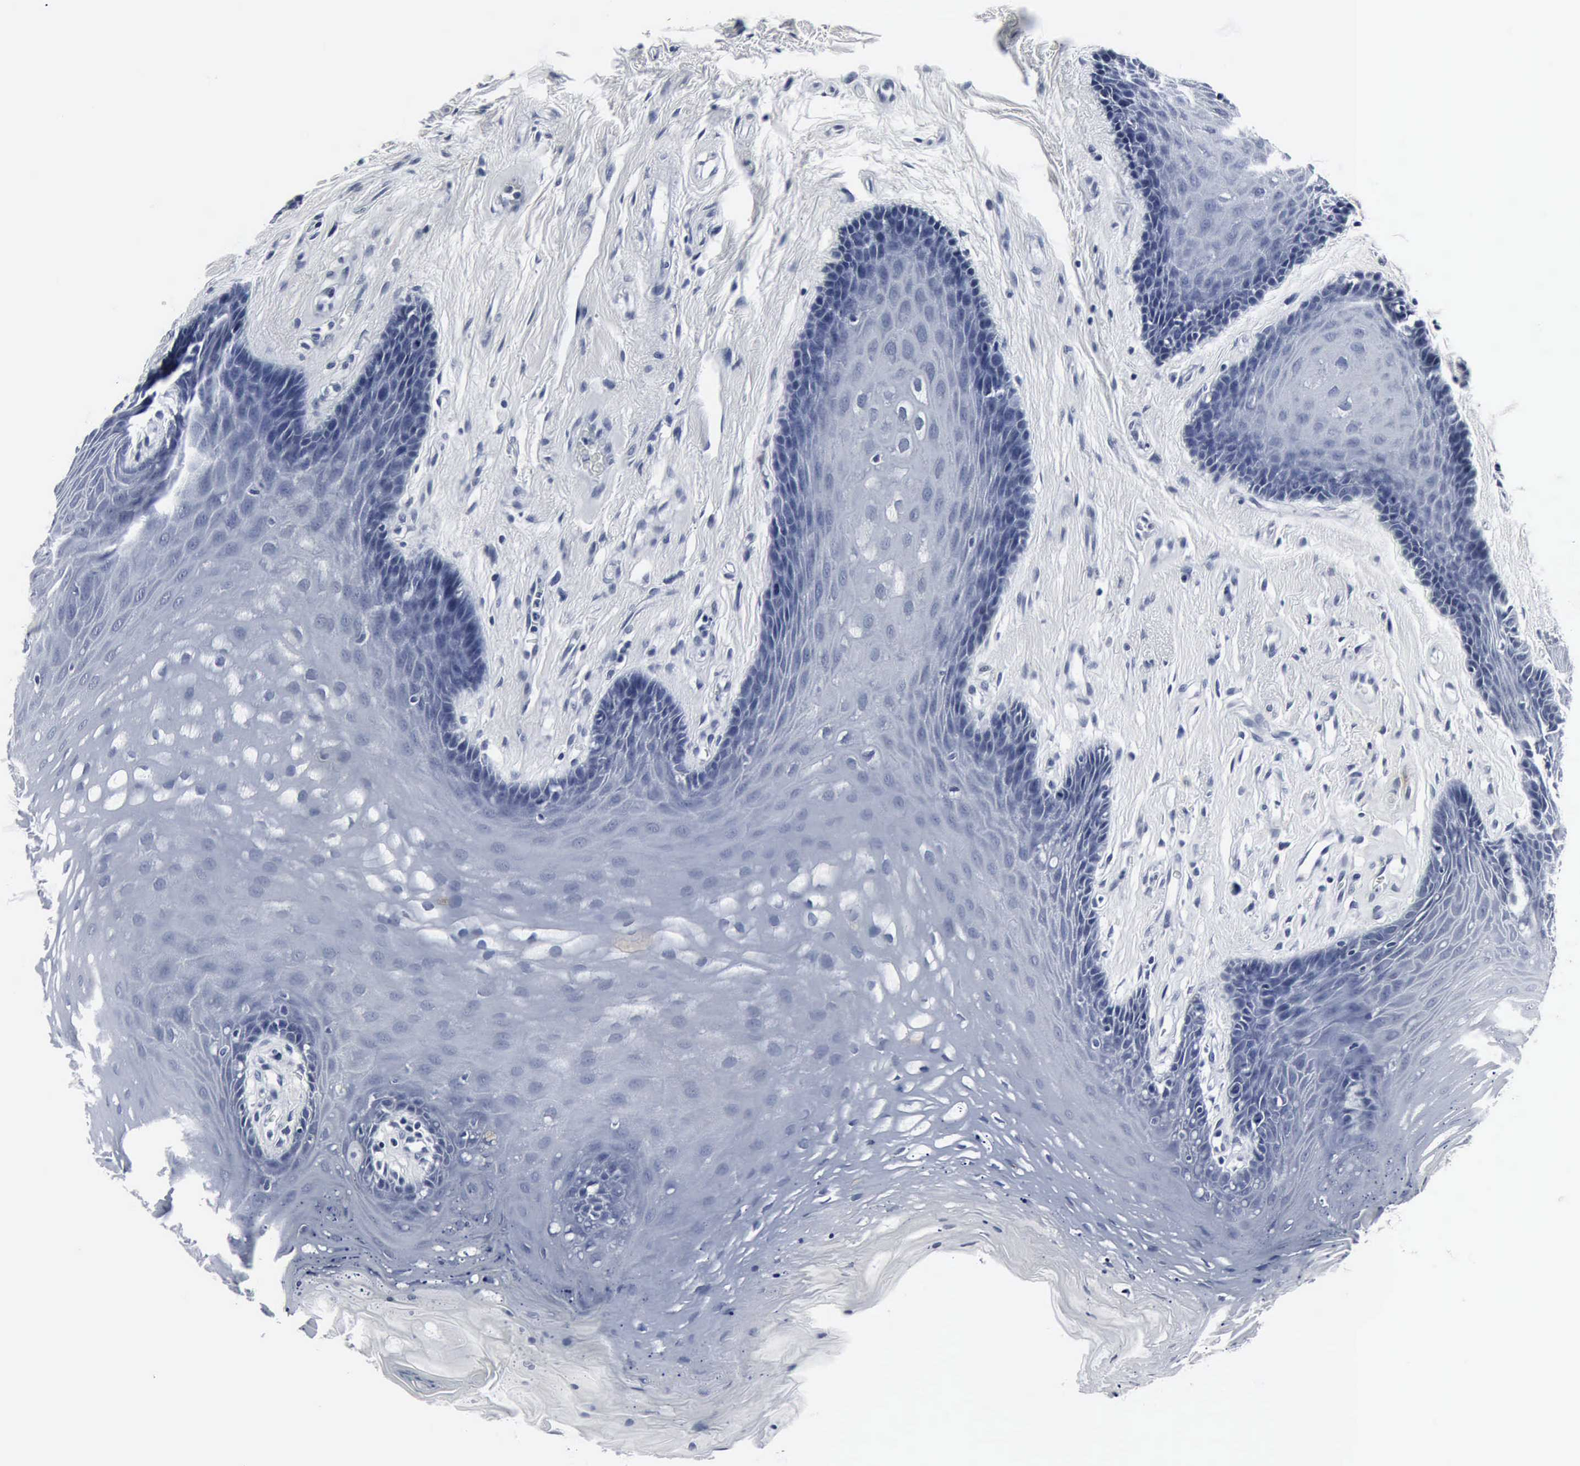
{"staining": {"intensity": "negative", "quantity": "none", "location": "none"}, "tissue": "oral mucosa", "cell_type": "Squamous epithelial cells", "image_type": "normal", "snomed": [{"axis": "morphology", "description": "Normal tissue, NOS"}, {"axis": "topography", "description": "Oral tissue"}], "caption": "An IHC micrograph of benign oral mucosa is shown. There is no staining in squamous epithelial cells of oral mucosa. The staining was performed using DAB (3,3'-diaminobenzidine) to visualize the protein expression in brown, while the nuclei were stained in blue with hematoxylin (Magnification: 20x).", "gene": "SNAP25", "patient": {"sex": "male", "age": 62}}